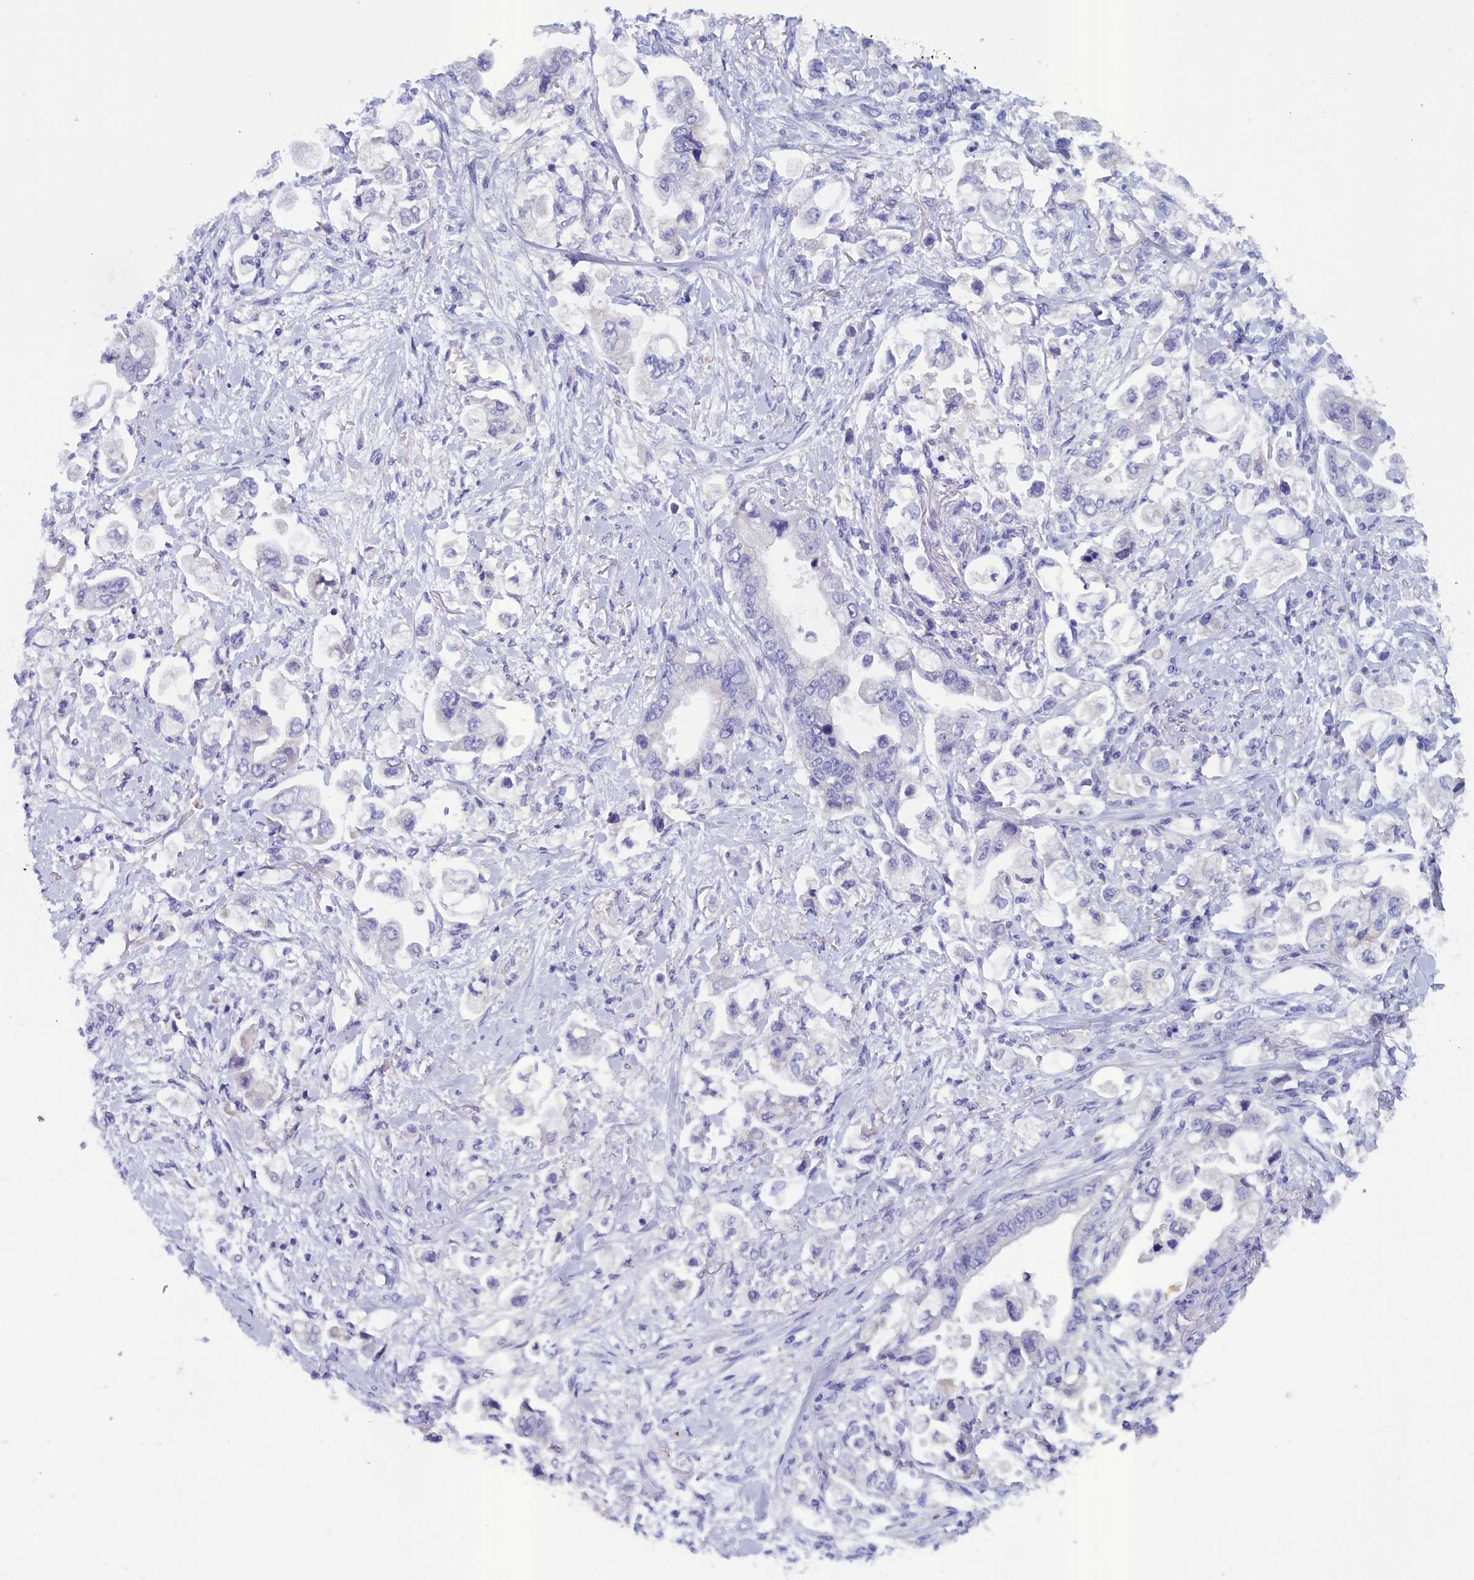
{"staining": {"intensity": "negative", "quantity": "none", "location": "none"}, "tissue": "stomach cancer", "cell_type": "Tumor cells", "image_type": "cancer", "snomed": [{"axis": "morphology", "description": "Adenocarcinoma, NOS"}, {"axis": "topography", "description": "Stomach"}], "caption": "Tumor cells show no significant protein positivity in stomach cancer.", "gene": "ANKRD2", "patient": {"sex": "male", "age": 62}}